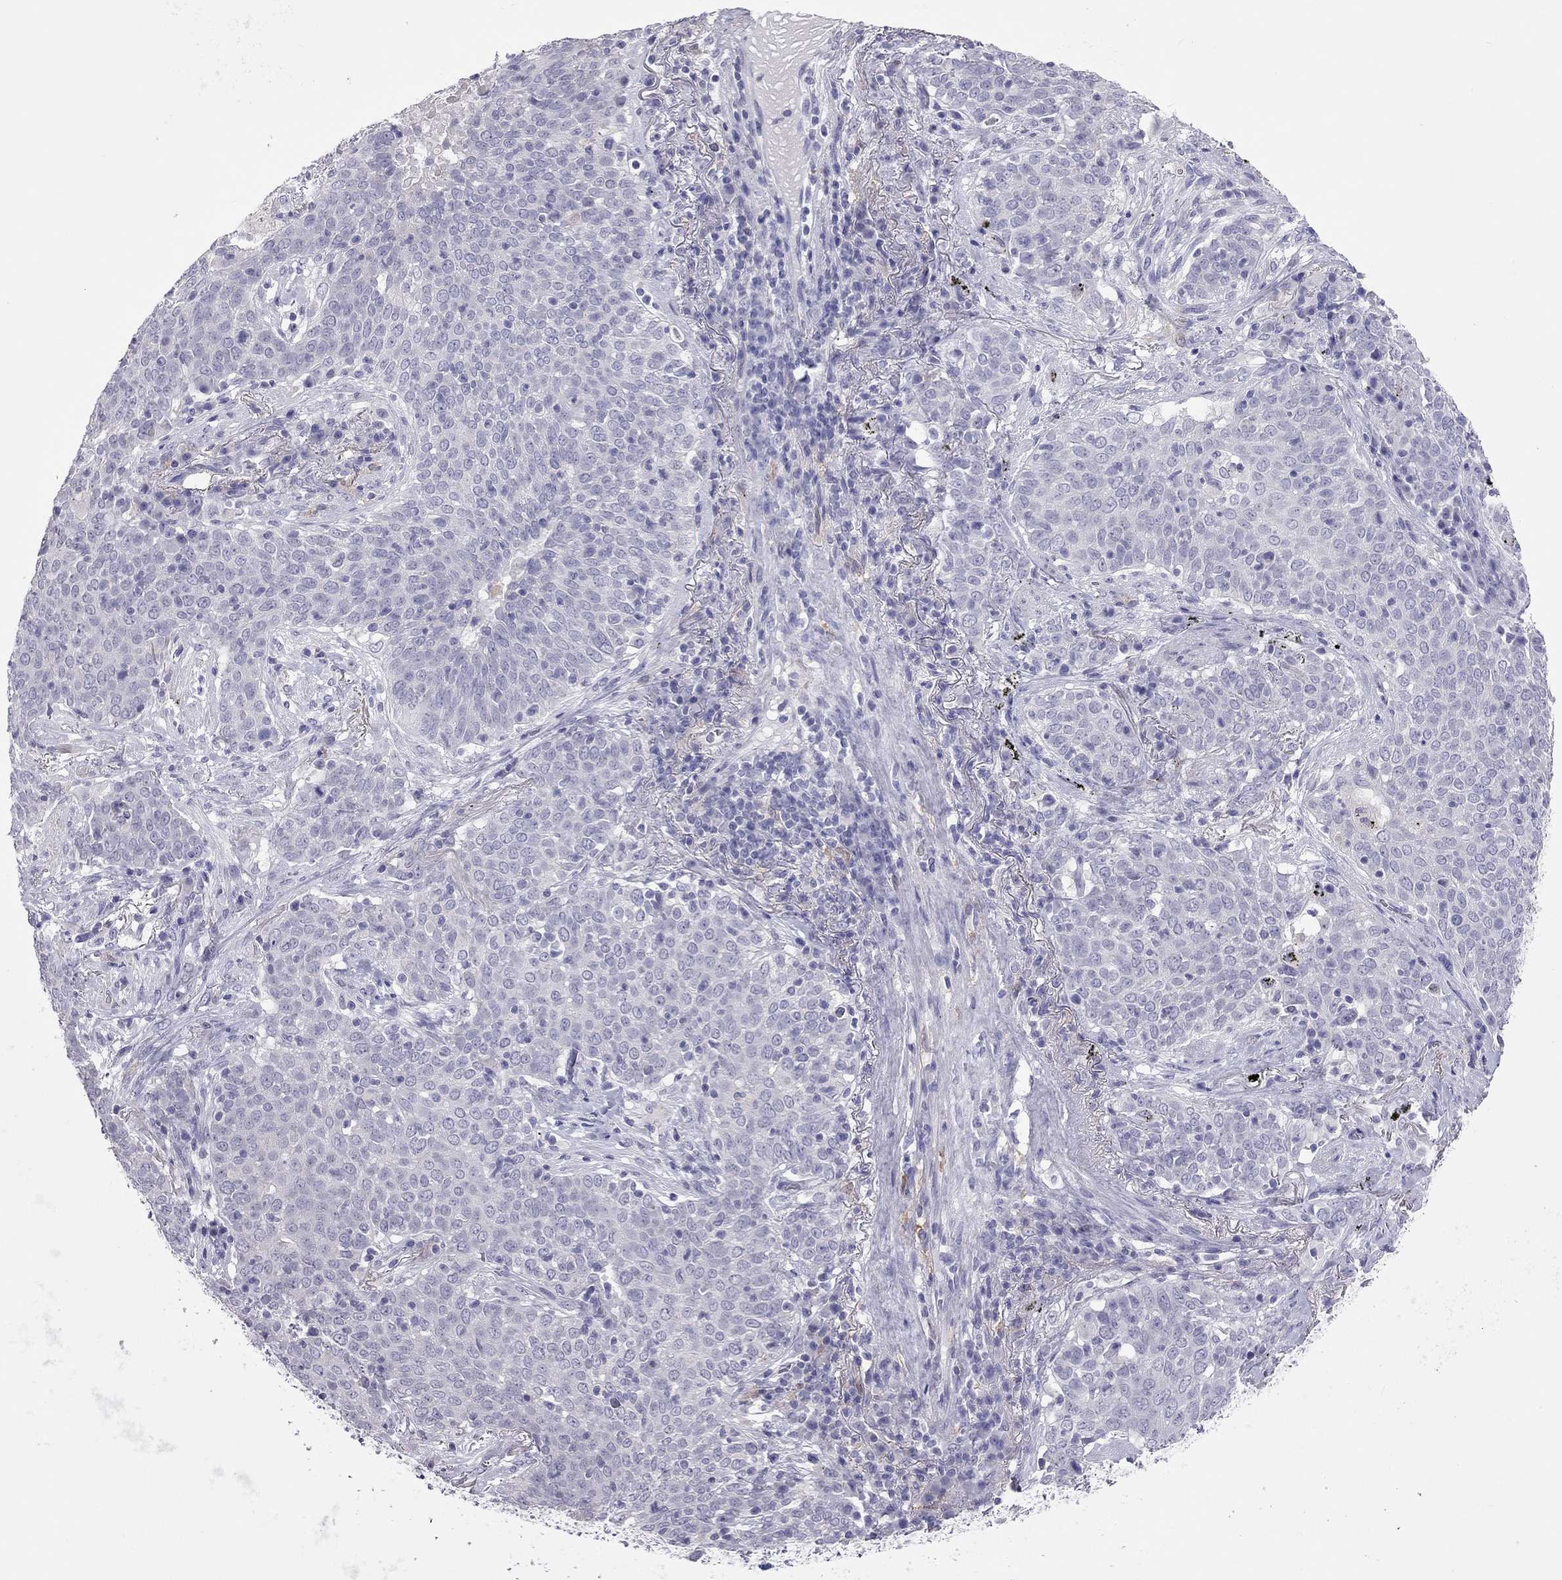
{"staining": {"intensity": "negative", "quantity": "none", "location": "none"}, "tissue": "lung cancer", "cell_type": "Tumor cells", "image_type": "cancer", "snomed": [{"axis": "morphology", "description": "Squamous cell carcinoma, NOS"}, {"axis": "topography", "description": "Lung"}], "caption": "The micrograph displays no significant staining in tumor cells of lung cancer (squamous cell carcinoma). (Stains: DAB IHC with hematoxylin counter stain, Microscopy: brightfield microscopy at high magnification).", "gene": "PPP1R3A", "patient": {"sex": "male", "age": 82}}